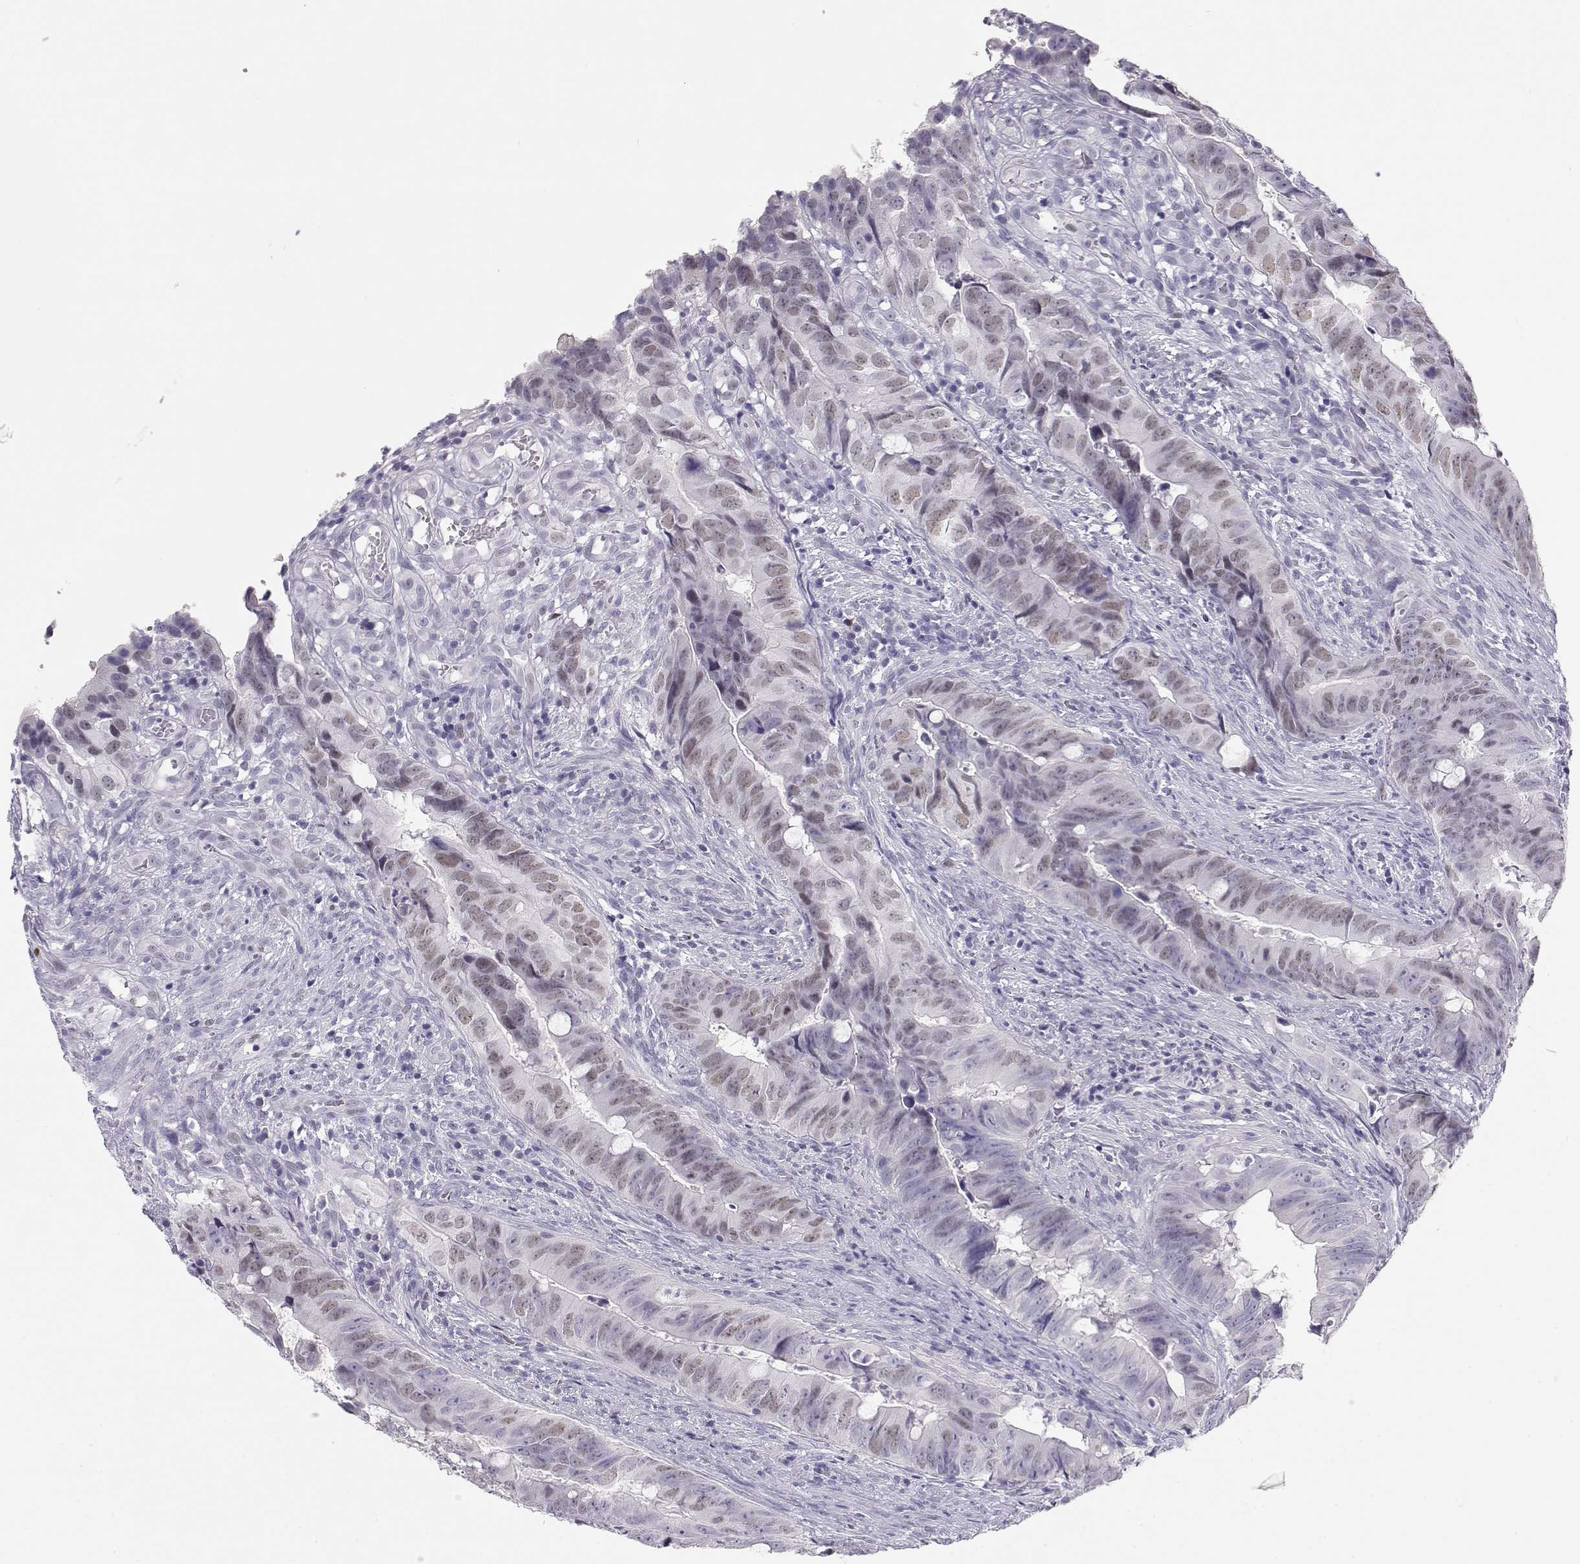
{"staining": {"intensity": "weak", "quantity": "<25%", "location": "nuclear"}, "tissue": "colorectal cancer", "cell_type": "Tumor cells", "image_type": "cancer", "snomed": [{"axis": "morphology", "description": "Adenocarcinoma, NOS"}, {"axis": "topography", "description": "Colon"}], "caption": "DAB immunohistochemical staining of human adenocarcinoma (colorectal) reveals no significant positivity in tumor cells.", "gene": "OPN5", "patient": {"sex": "female", "age": 82}}